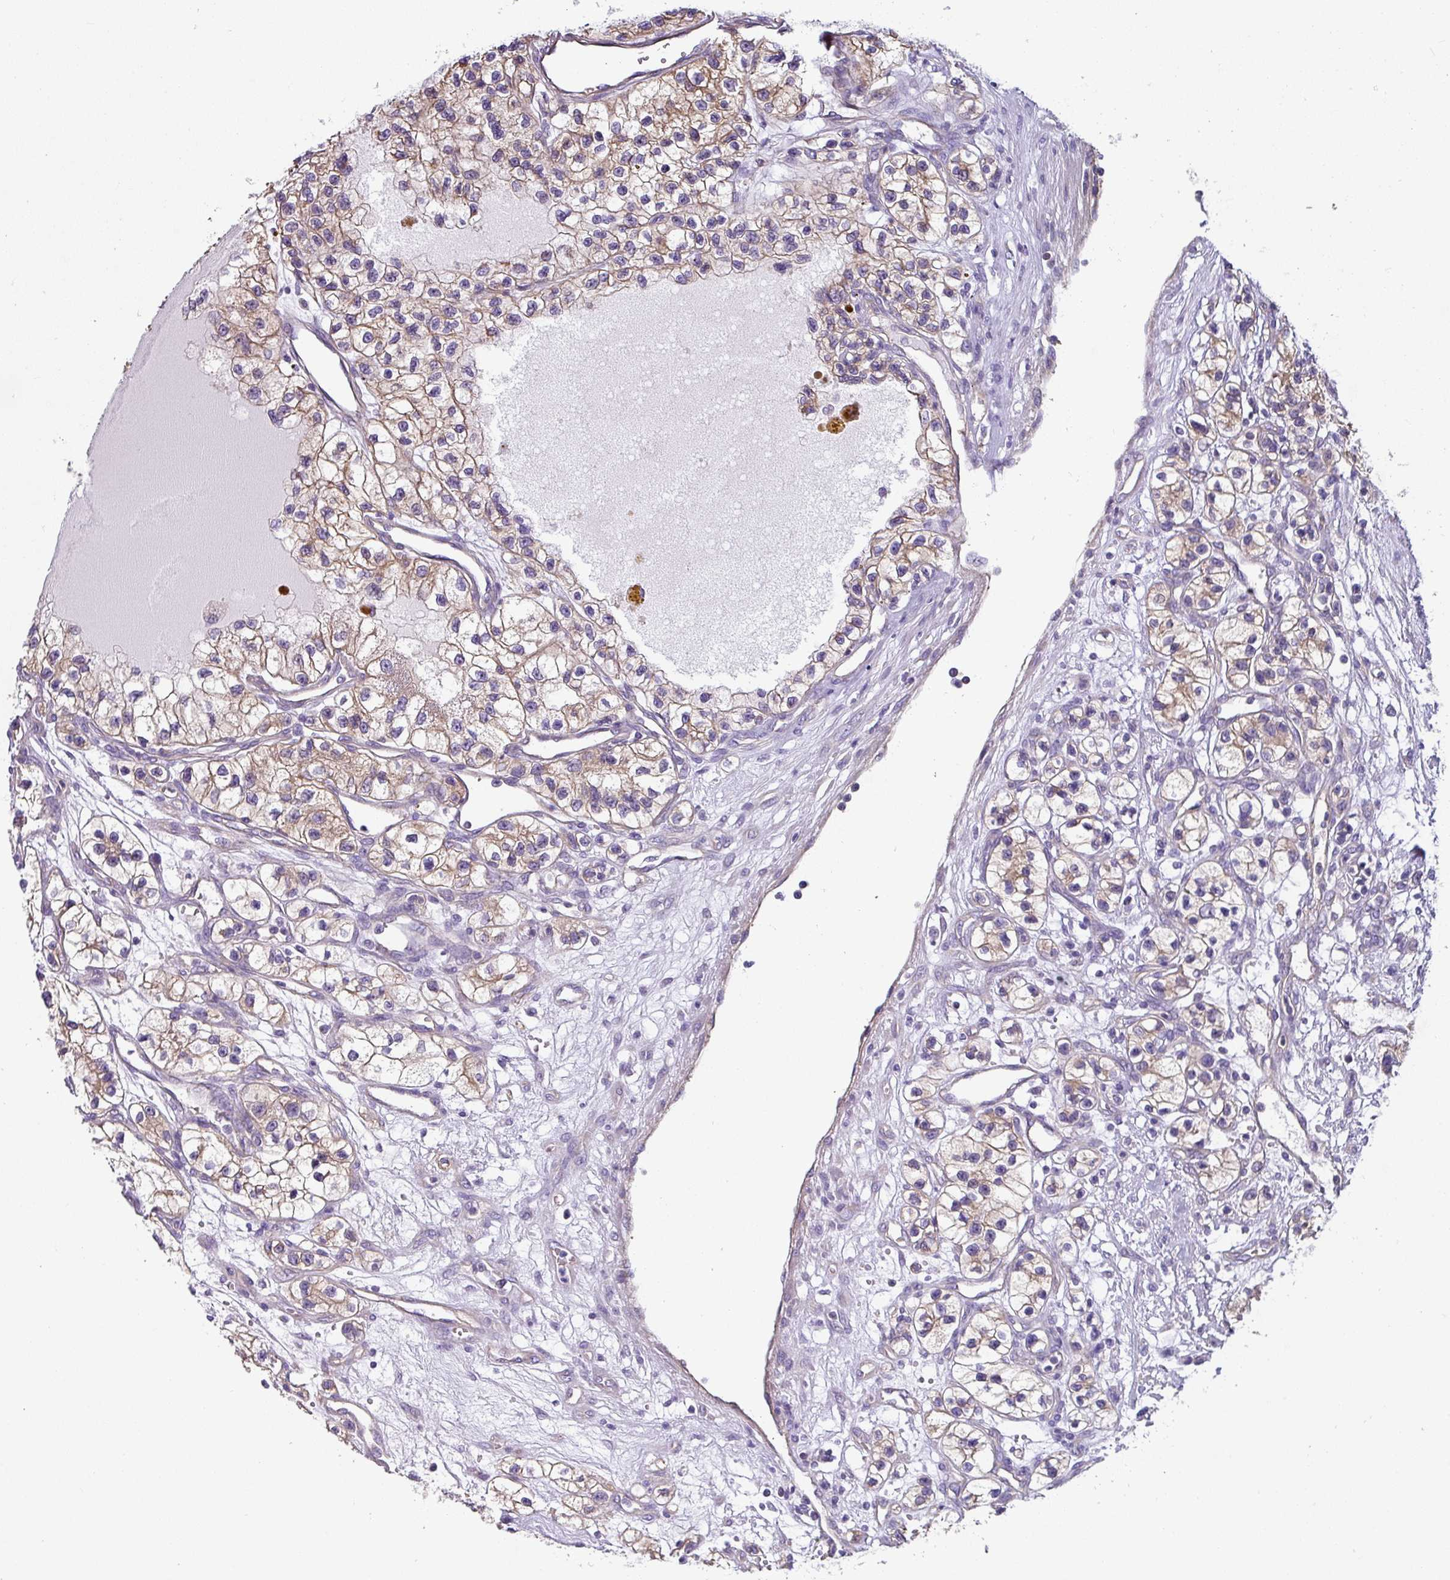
{"staining": {"intensity": "weak", "quantity": "25%-75%", "location": "cytoplasmic/membranous"}, "tissue": "renal cancer", "cell_type": "Tumor cells", "image_type": "cancer", "snomed": [{"axis": "morphology", "description": "Adenocarcinoma, NOS"}, {"axis": "topography", "description": "Kidney"}], "caption": "The histopathology image reveals staining of renal cancer, revealing weak cytoplasmic/membranous protein positivity (brown color) within tumor cells.", "gene": "PALS2", "patient": {"sex": "female", "age": 57}}